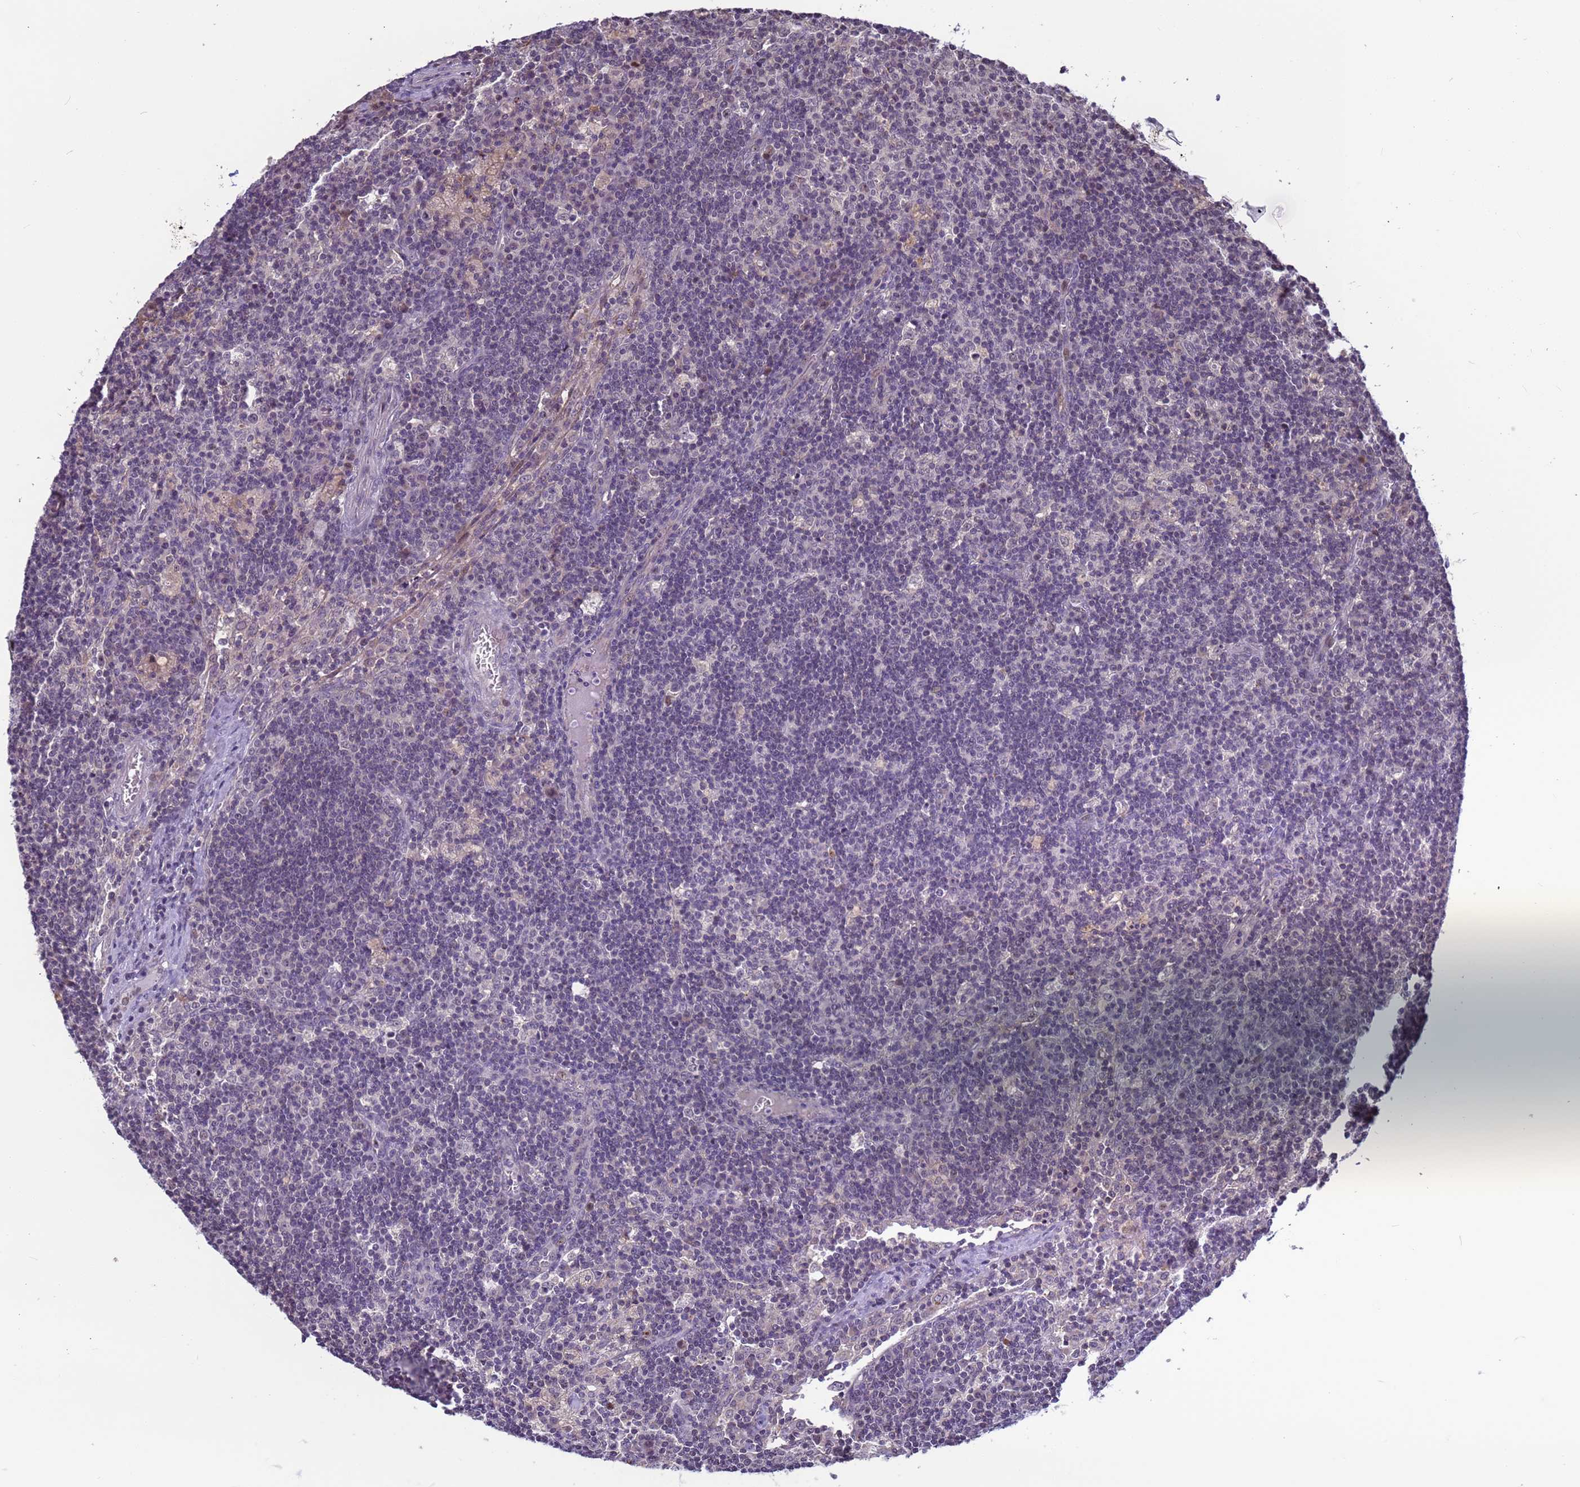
{"staining": {"intensity": "negative", "quantity": "none", "location": "none"}, "tissue": "lymph node", "cell_type": "Germinal center cells", "image_type": "normal", "snomed": [{"axis": "morphology", "description": "Normal tissue, NOS"}, {"axis": "topography", "description": "Lymph node"}], "caption": "The IHC micrograph has no significant expression in germinal center cells of lymph node. (DAB (3,3'-diaminobenzidine) IHC, high magnification).", "gene": "VWA3A", "patient": {"sex": "male", "age": 58}}